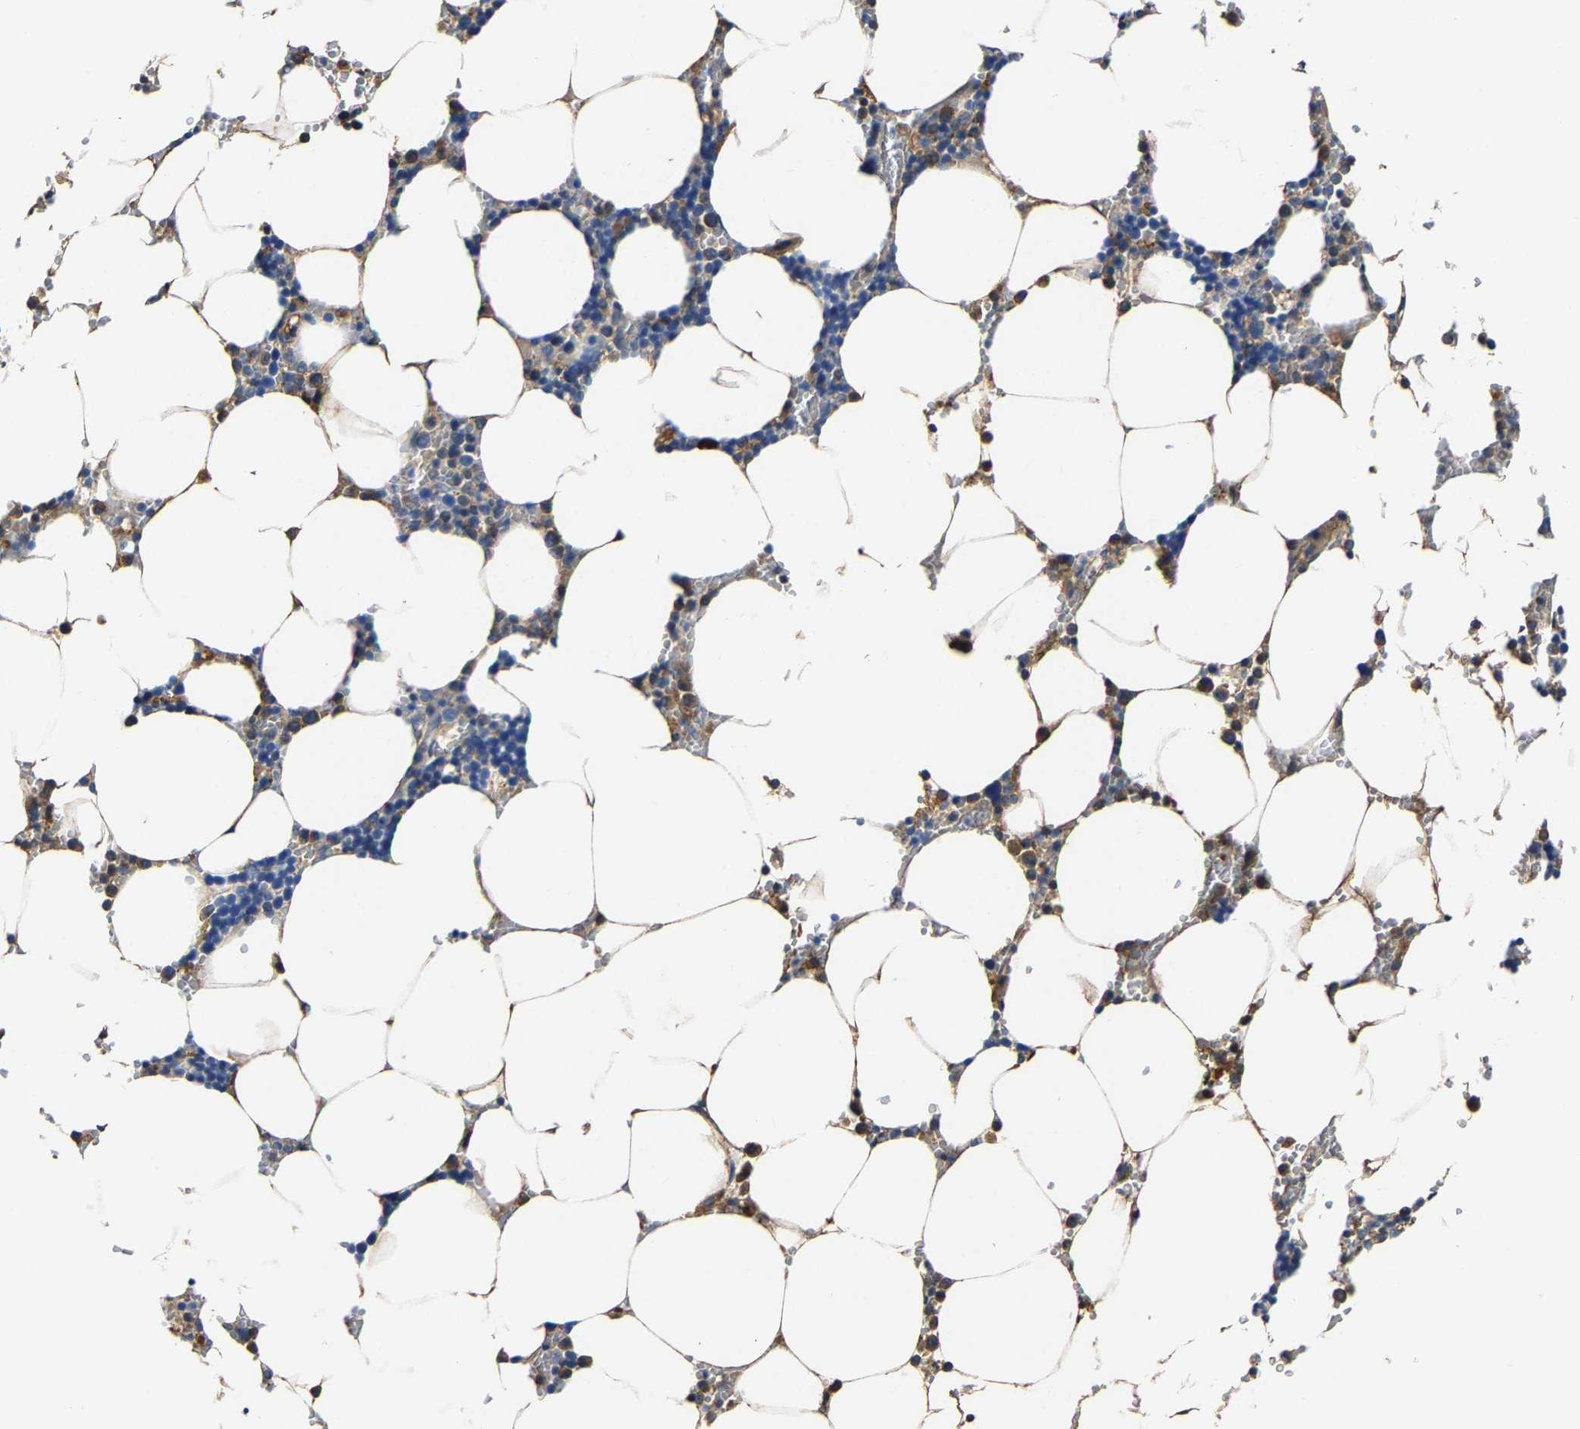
{"staining": {"intensity": "moderate", "quantity": "25%-75%", "location": "cytoplasmic/membranous"}, "tissue": "bone marrow", "cell_type": "Hematopoietic cells", "image_type": "normal", "snomed": [{"axis": "morphology", "description": "Normal tissue, NOS"}, {"axis": "topography", "description": "Bone marrow"}], "caption": "This image shows IHC staining of unremarkable bone marrow, with medium moderate cytoplasmic/membranous positivity in approximately 25%-75% of hematopoietic cells.", "gene": "SLC25A25", "patient": {"sex": "male", "age": 70}}